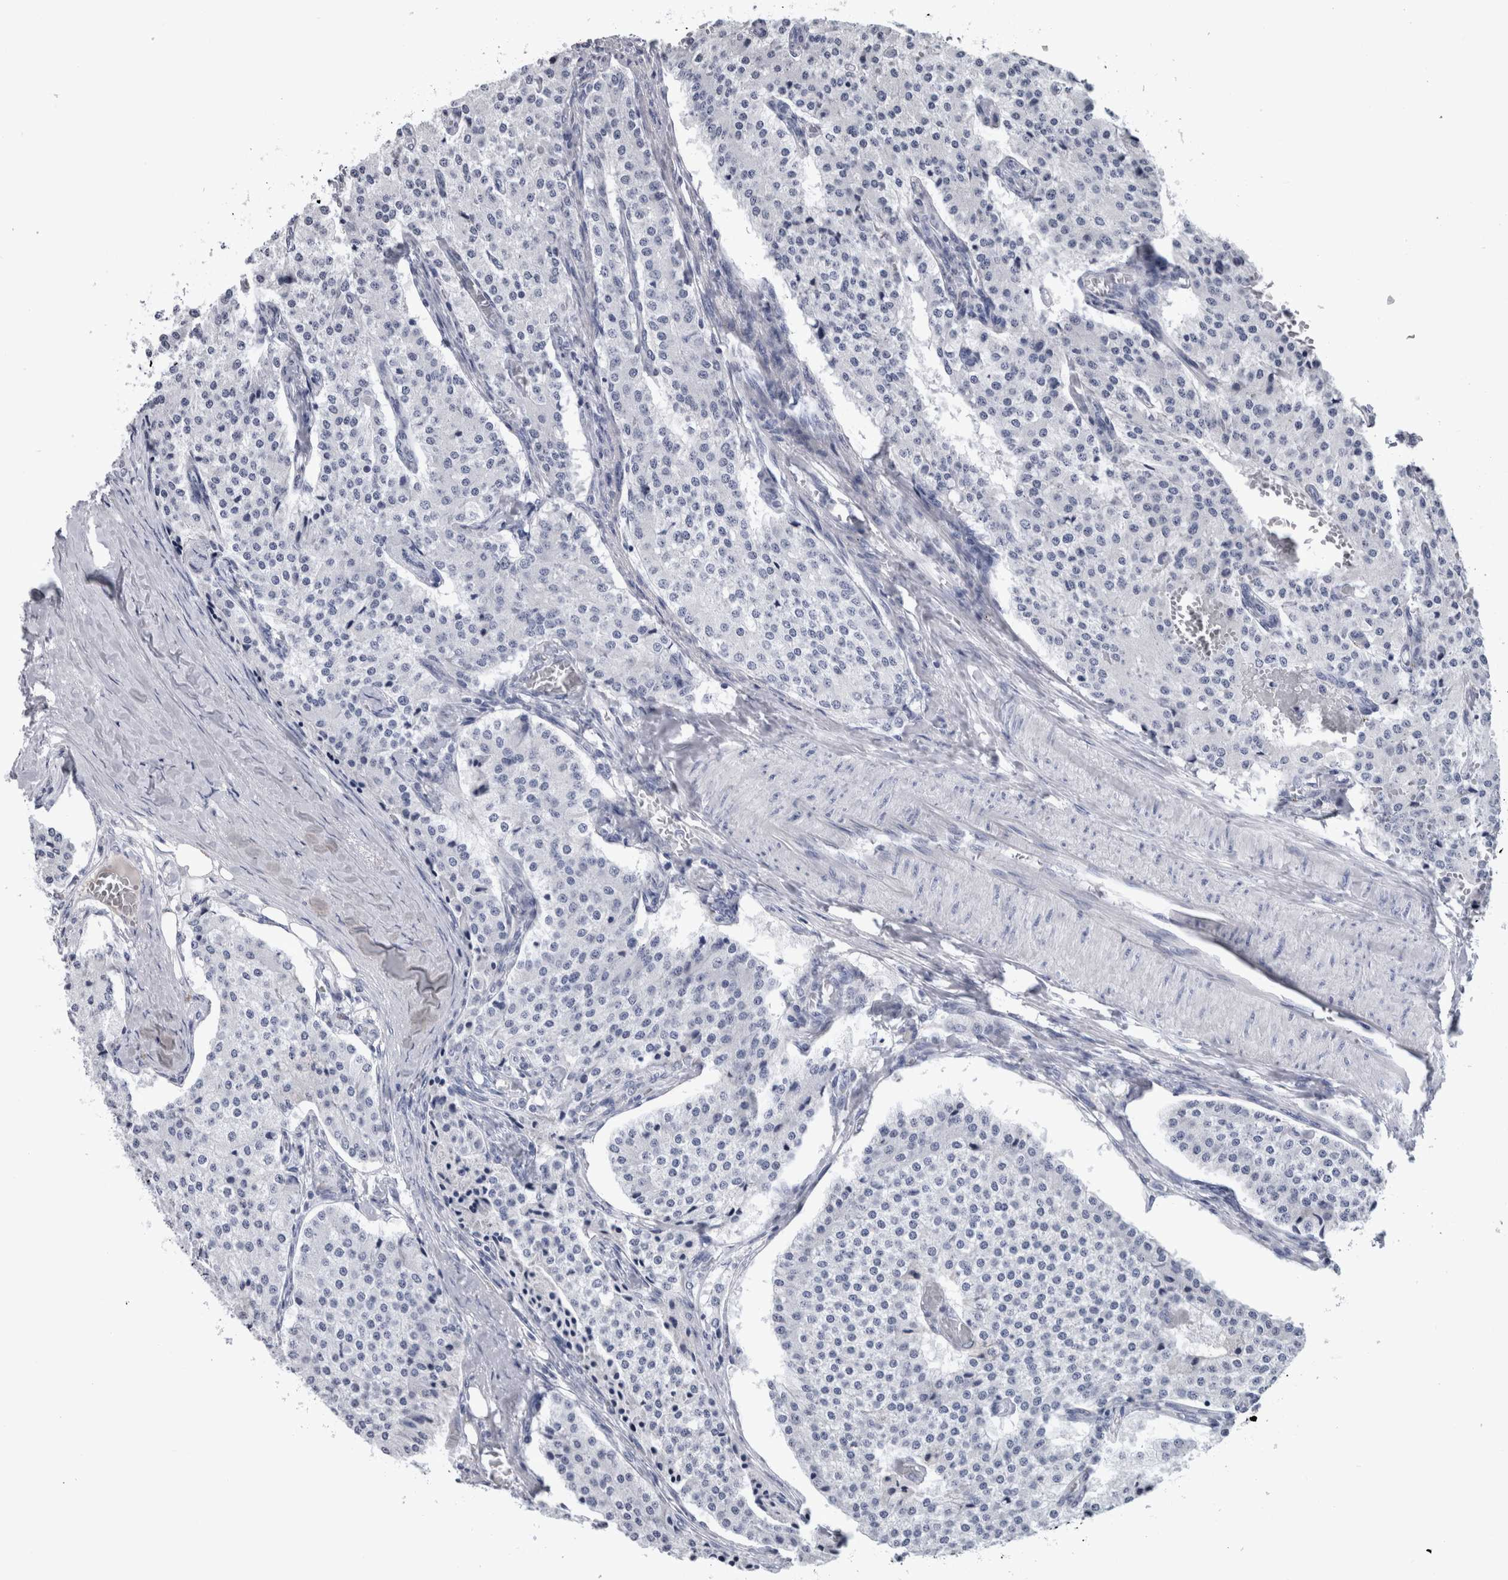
{"staining": {"intensity": "negative", "quantity": "none", "location": "none"}, "tissue": "carcinoid", "cell_type": "Tumor cells", "image_type": "cancer", "snomed": [{"axis": "morphology", "description": "Carcinoid, malignant, NOS"}, {"axis": "topography", "description": "Colon"}], "caption": "Immunohistochemistry (IHC) of carcinoid displays no positivity in tumor cells. (Stains: DAB (3,3'-diaminobenzidine) immunohistochemistry (IHC) with hematoxylin counter stain, Microscopy: brightfield microscopy at high magnification).", "gene": "PAX5", "patient": {"sex": "female", "age": 52}}